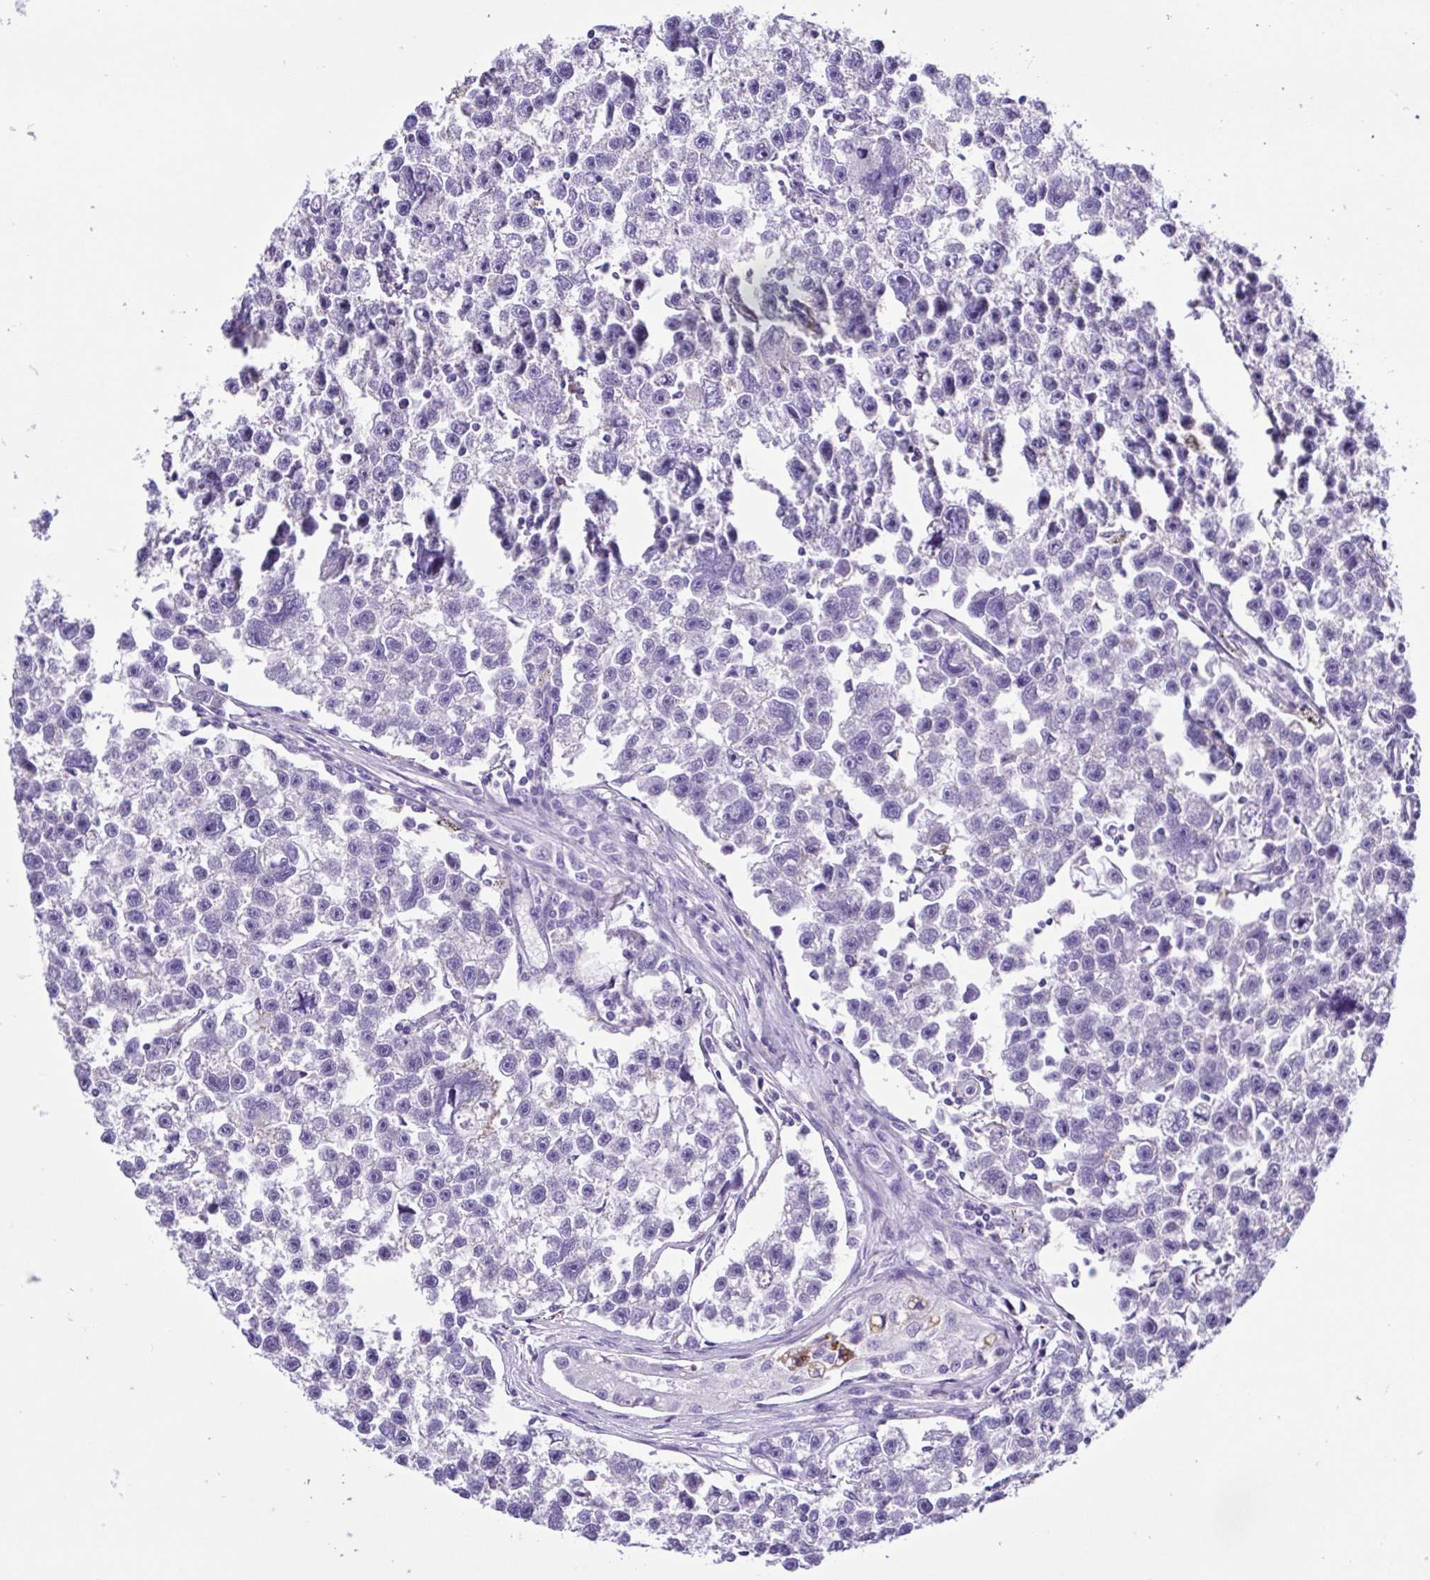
{"staining": {"intensity": "negative", "quantity": "none", "location": "none"}, "tissue": "testis cancer", "cell_type": "Tumor cells", "image_type": "cancer", "snomed": [{"axis": "morphology", "description": "Seminoma, NOS"}, {"axis": "topography", "description": "Testis"}], "caption": "IHC photomicrograph of neoplastic tissue: human testis seminoma stained with DAB demonstrates no significant protein positivity in tumor cells.", "gene": "CD72", "patient": {"sex": "male", "age": 26}}